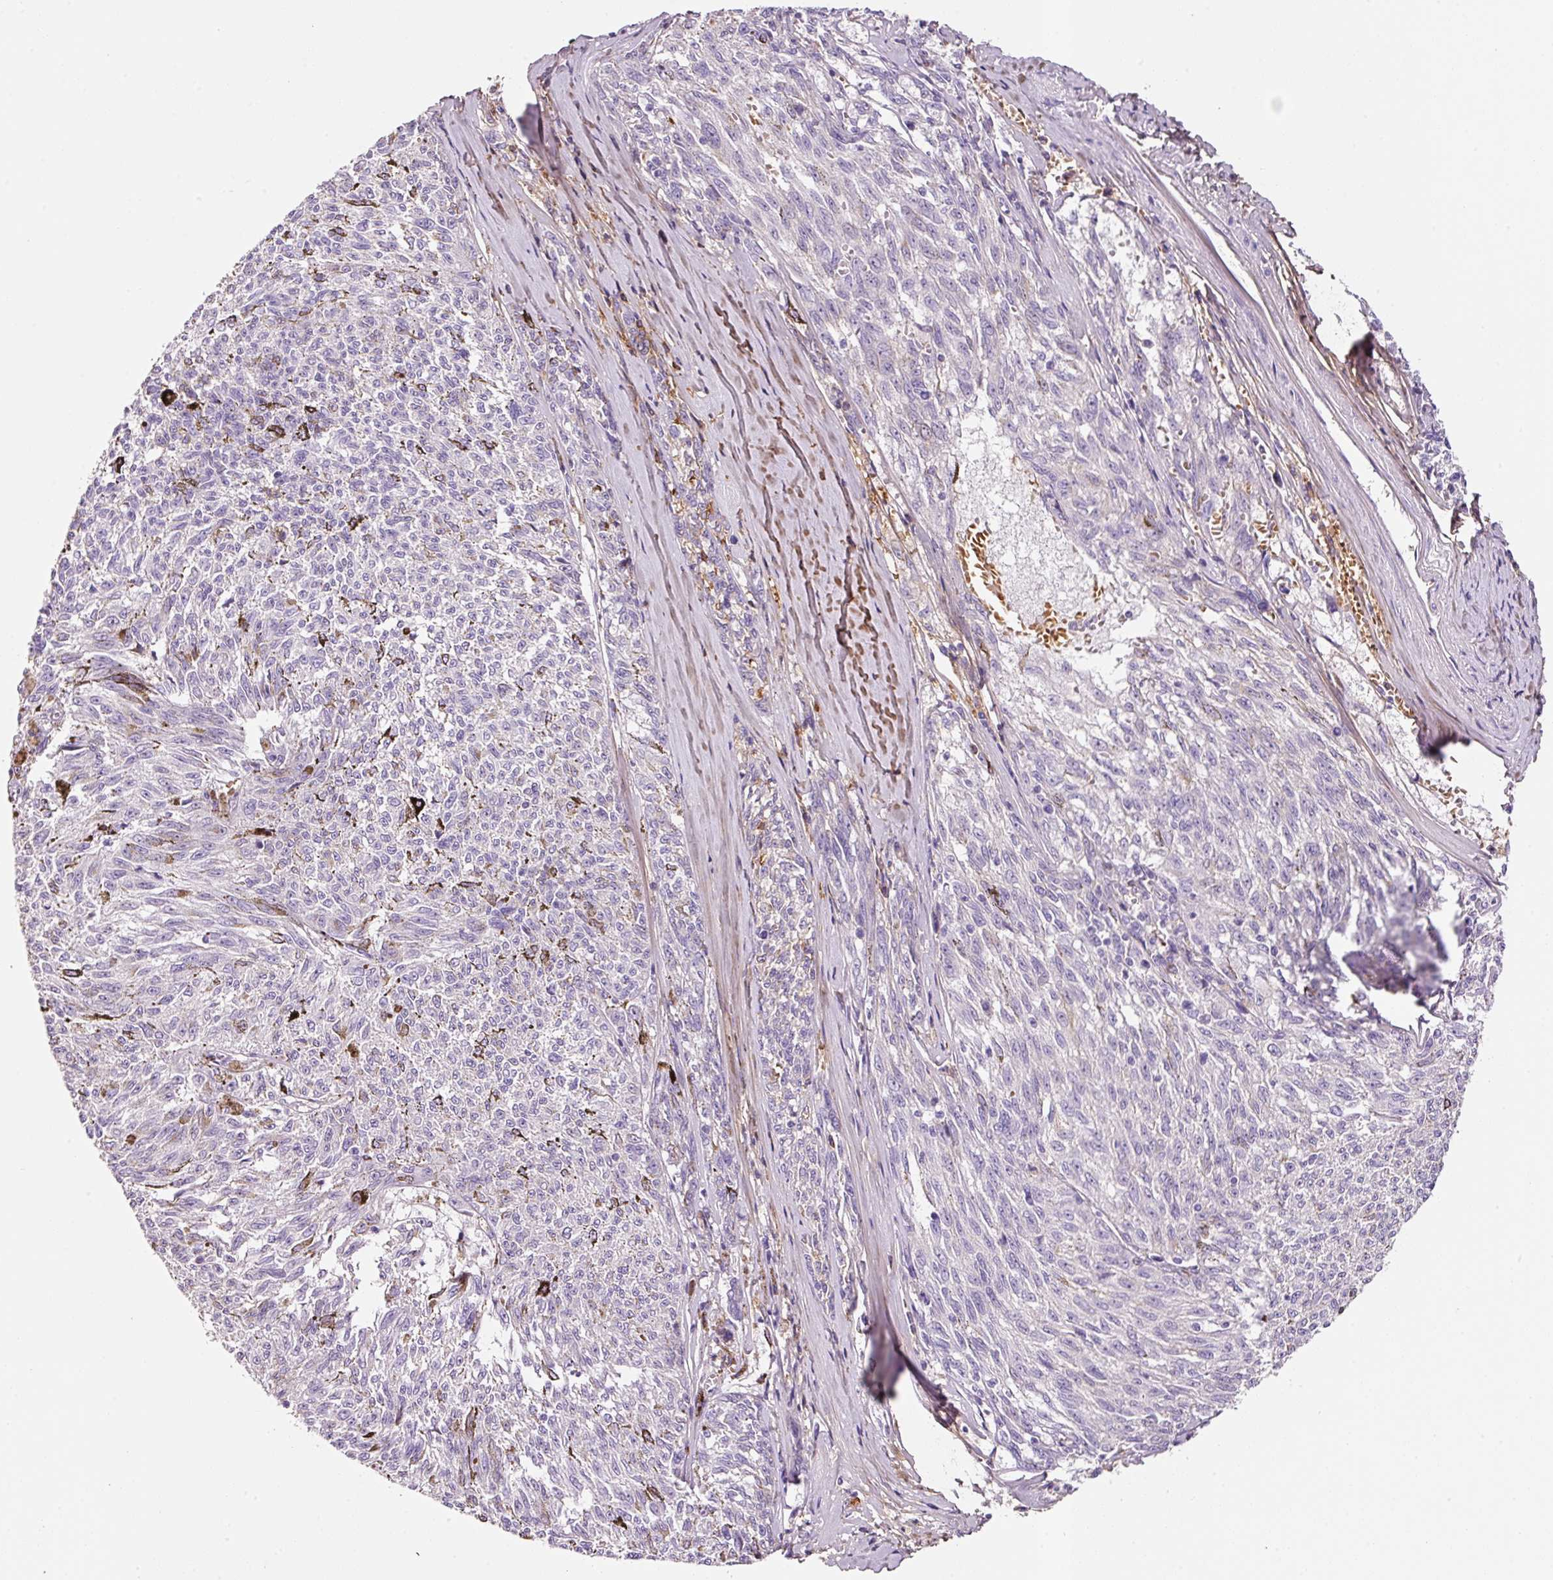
{"staining": {"intensity": "negative", "quantity": "none", "location": "none"}, "tissue": "melanoma", "cell_type": "Tumor cells", "image_type": "cancer", "snomed": [{"axis": "morphology", "description": "Malignant melanoma, NOS"}, {"axis": "topography", "description": "Skin"}], "caption": "This is an immunohistochemistry (IHC) micrograph of human melanoma. There is no positivity in tumor cells.", "gene": "SOS2", "patient": {"sex": "female", "age": 72}}